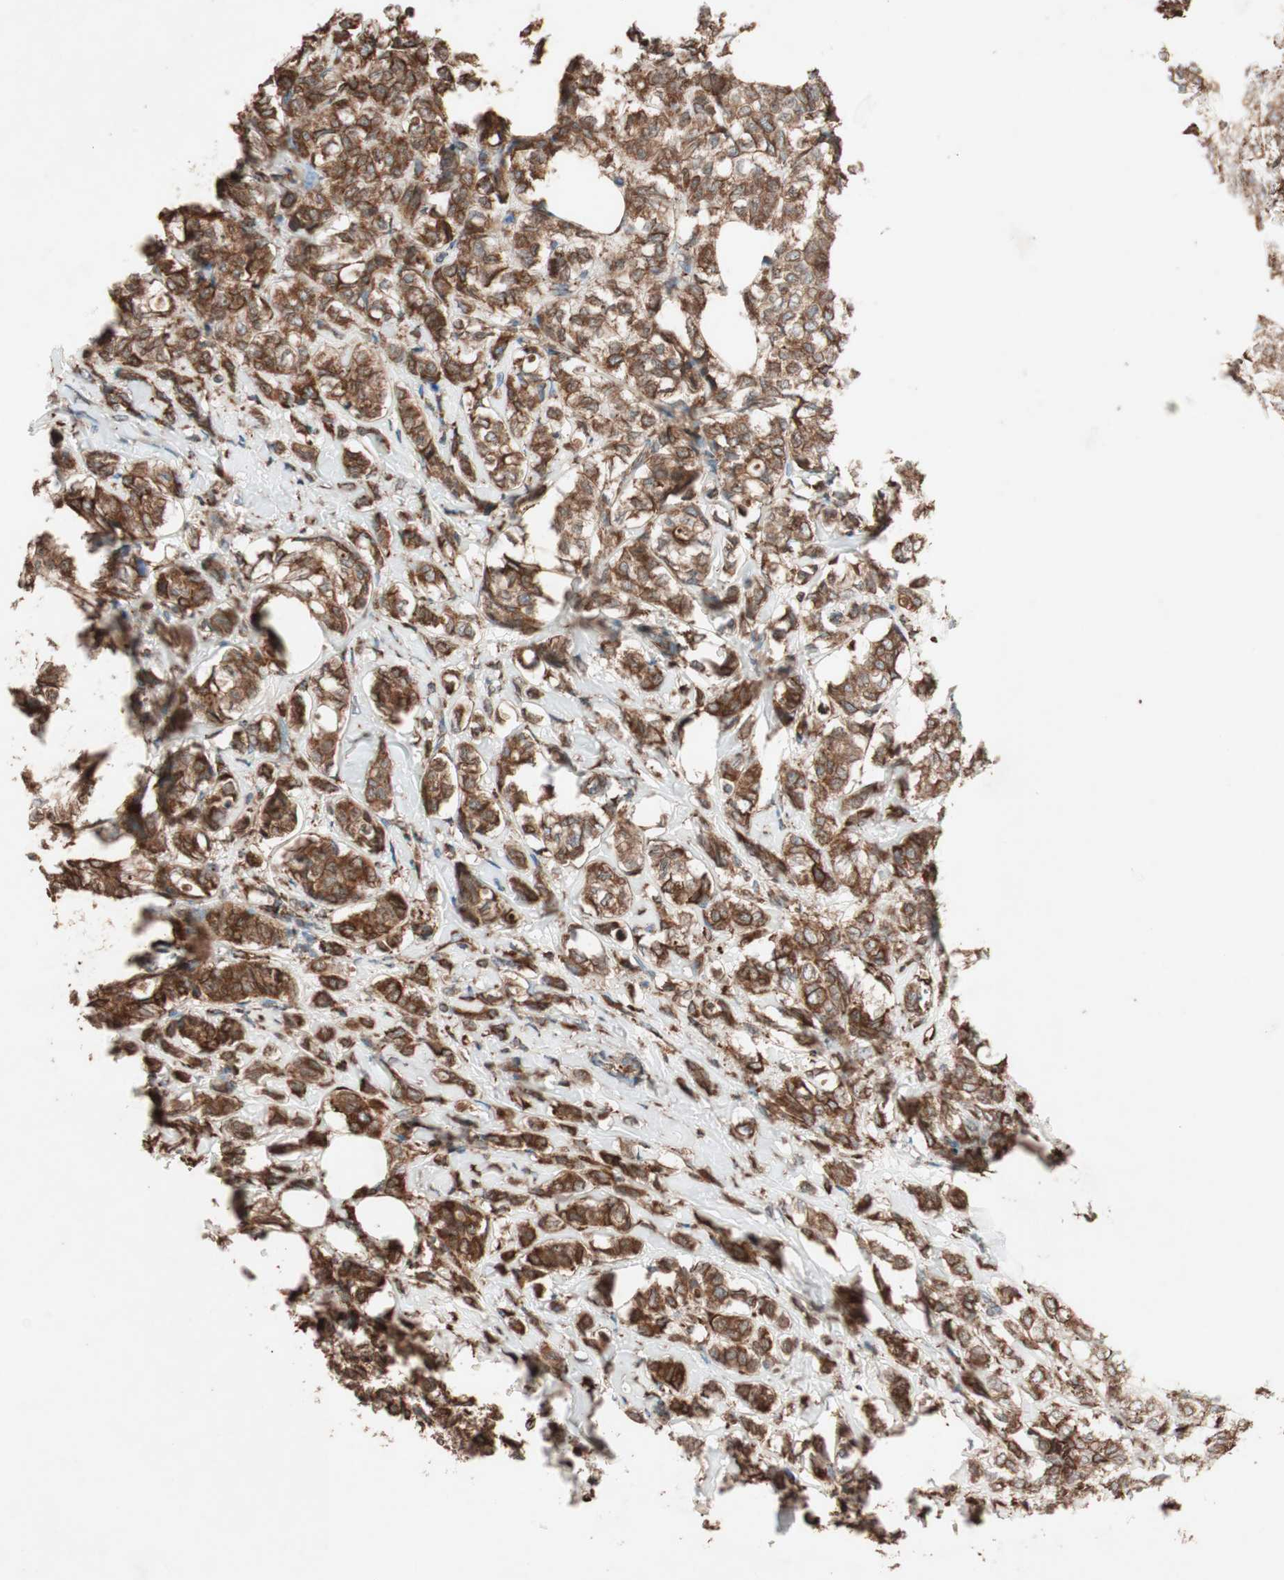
{"staining": {"intensity": "strong", "quantity": ">75%", "location": "cytoplasmic/membranous"}, "tissue": "breast cancer", "cell_type": "Tumor cells", "image_type": "cancer", "snomed": [{"axis": "morphology", "description": "Lobular carcinoma"}, {"axis": "topography", "description": "Breast"}], "caption": "Lobular carcinoma (breast) stained with DAB immunohistochemistry (IHC) exhibits high levels of strong cytoplasmic/membranous staining in about >75% of tumor cells.", "gene": "VEGFA", "patient": {"sex": "female", "age": 60}}